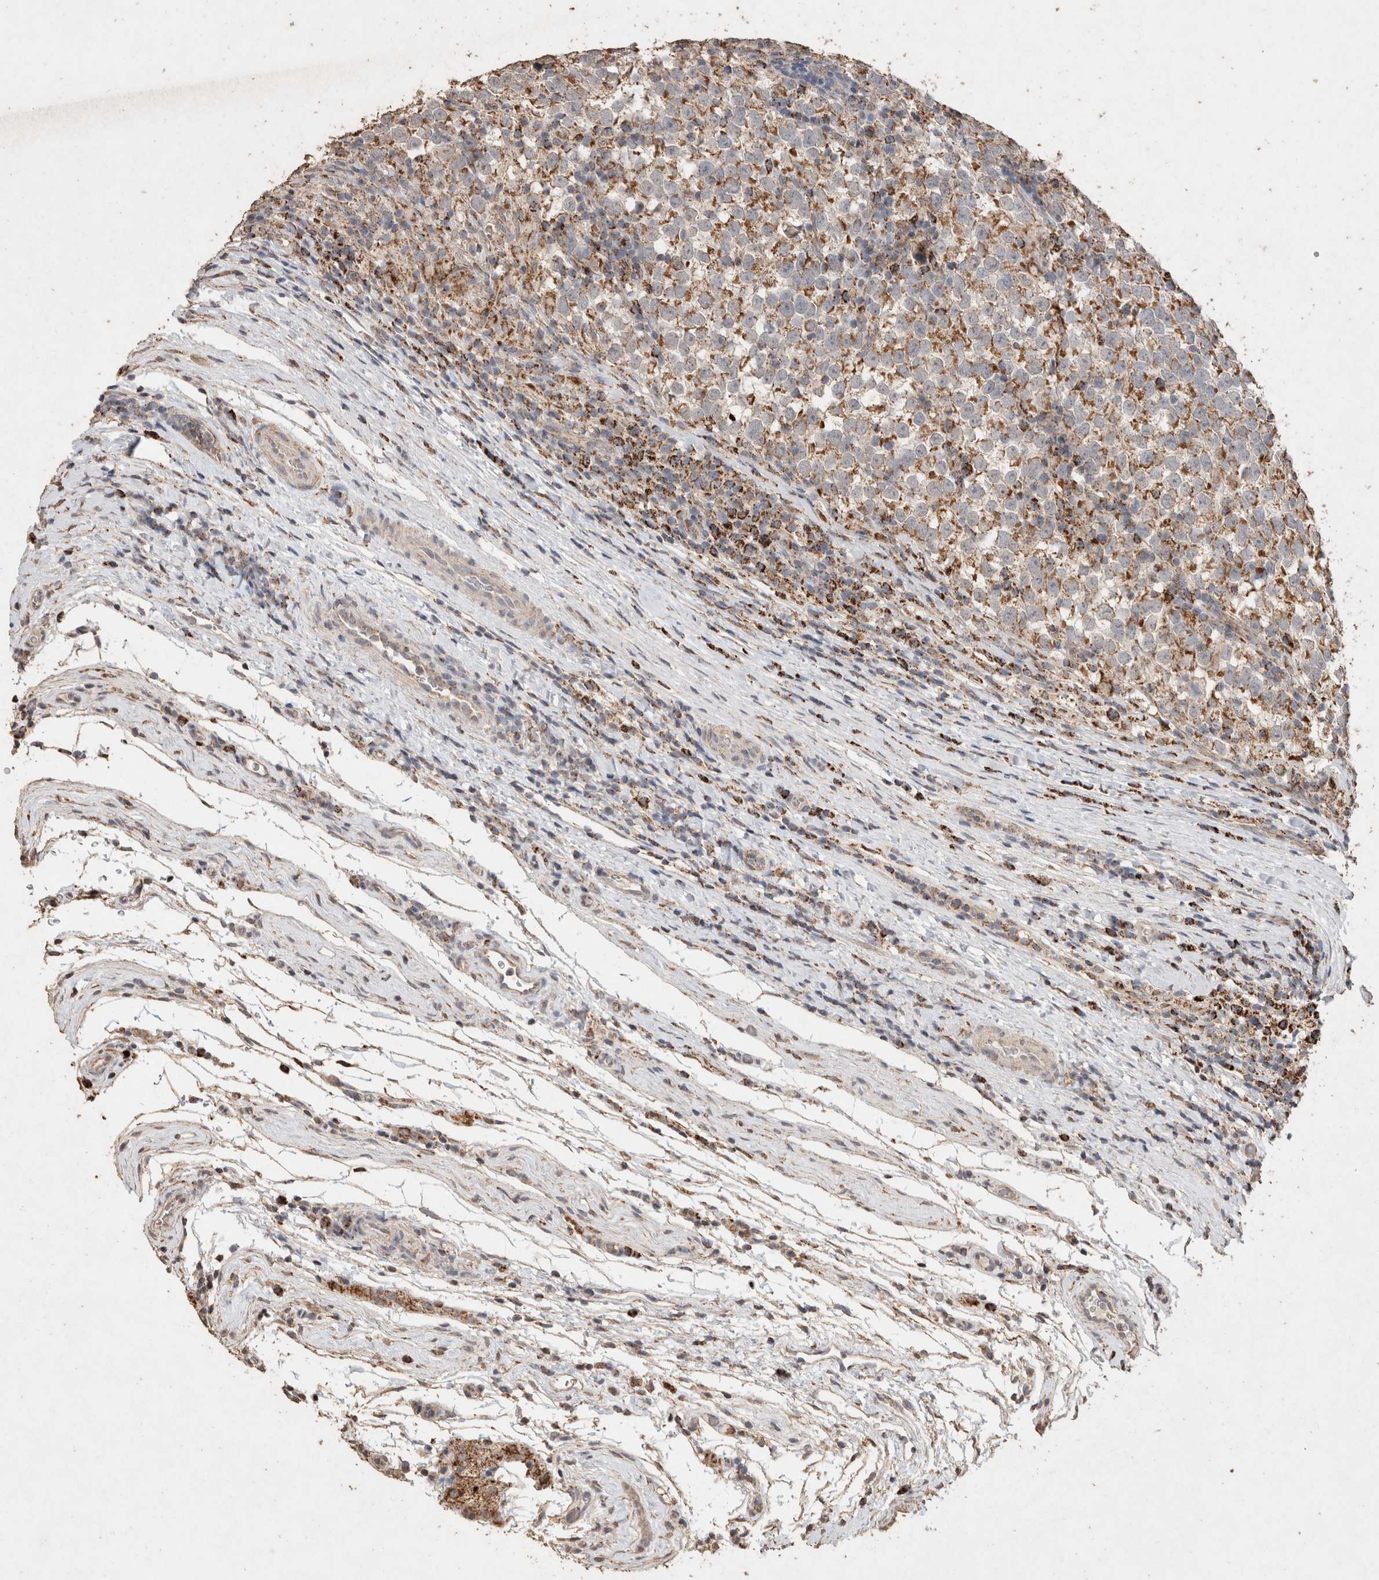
{"staining": {"intensity": "moderate", "quantity": ">75%", "location": "cytoplasmic/membranous"}, "tissue": "testis cancer", "cell_type": "Tumor cells", "image_type": "cancer", "snomed": [{"axis": "morphology", "description": "Normal tissue, NOS"}, {"axis": "morphology", "description": "Seminoma, NOS"}, {"axis": "topography", "description": "Testis"}], "caption": "The image displays a brown stain indicating the presence of a protein in the cytoplasmic/membranous of tumor cells in testis cancer. (brown staining indicates protein expression, while blue staining denotes nuclei).", "gene": "ACADM", "patient": {"sex": "male", "age": 43}}